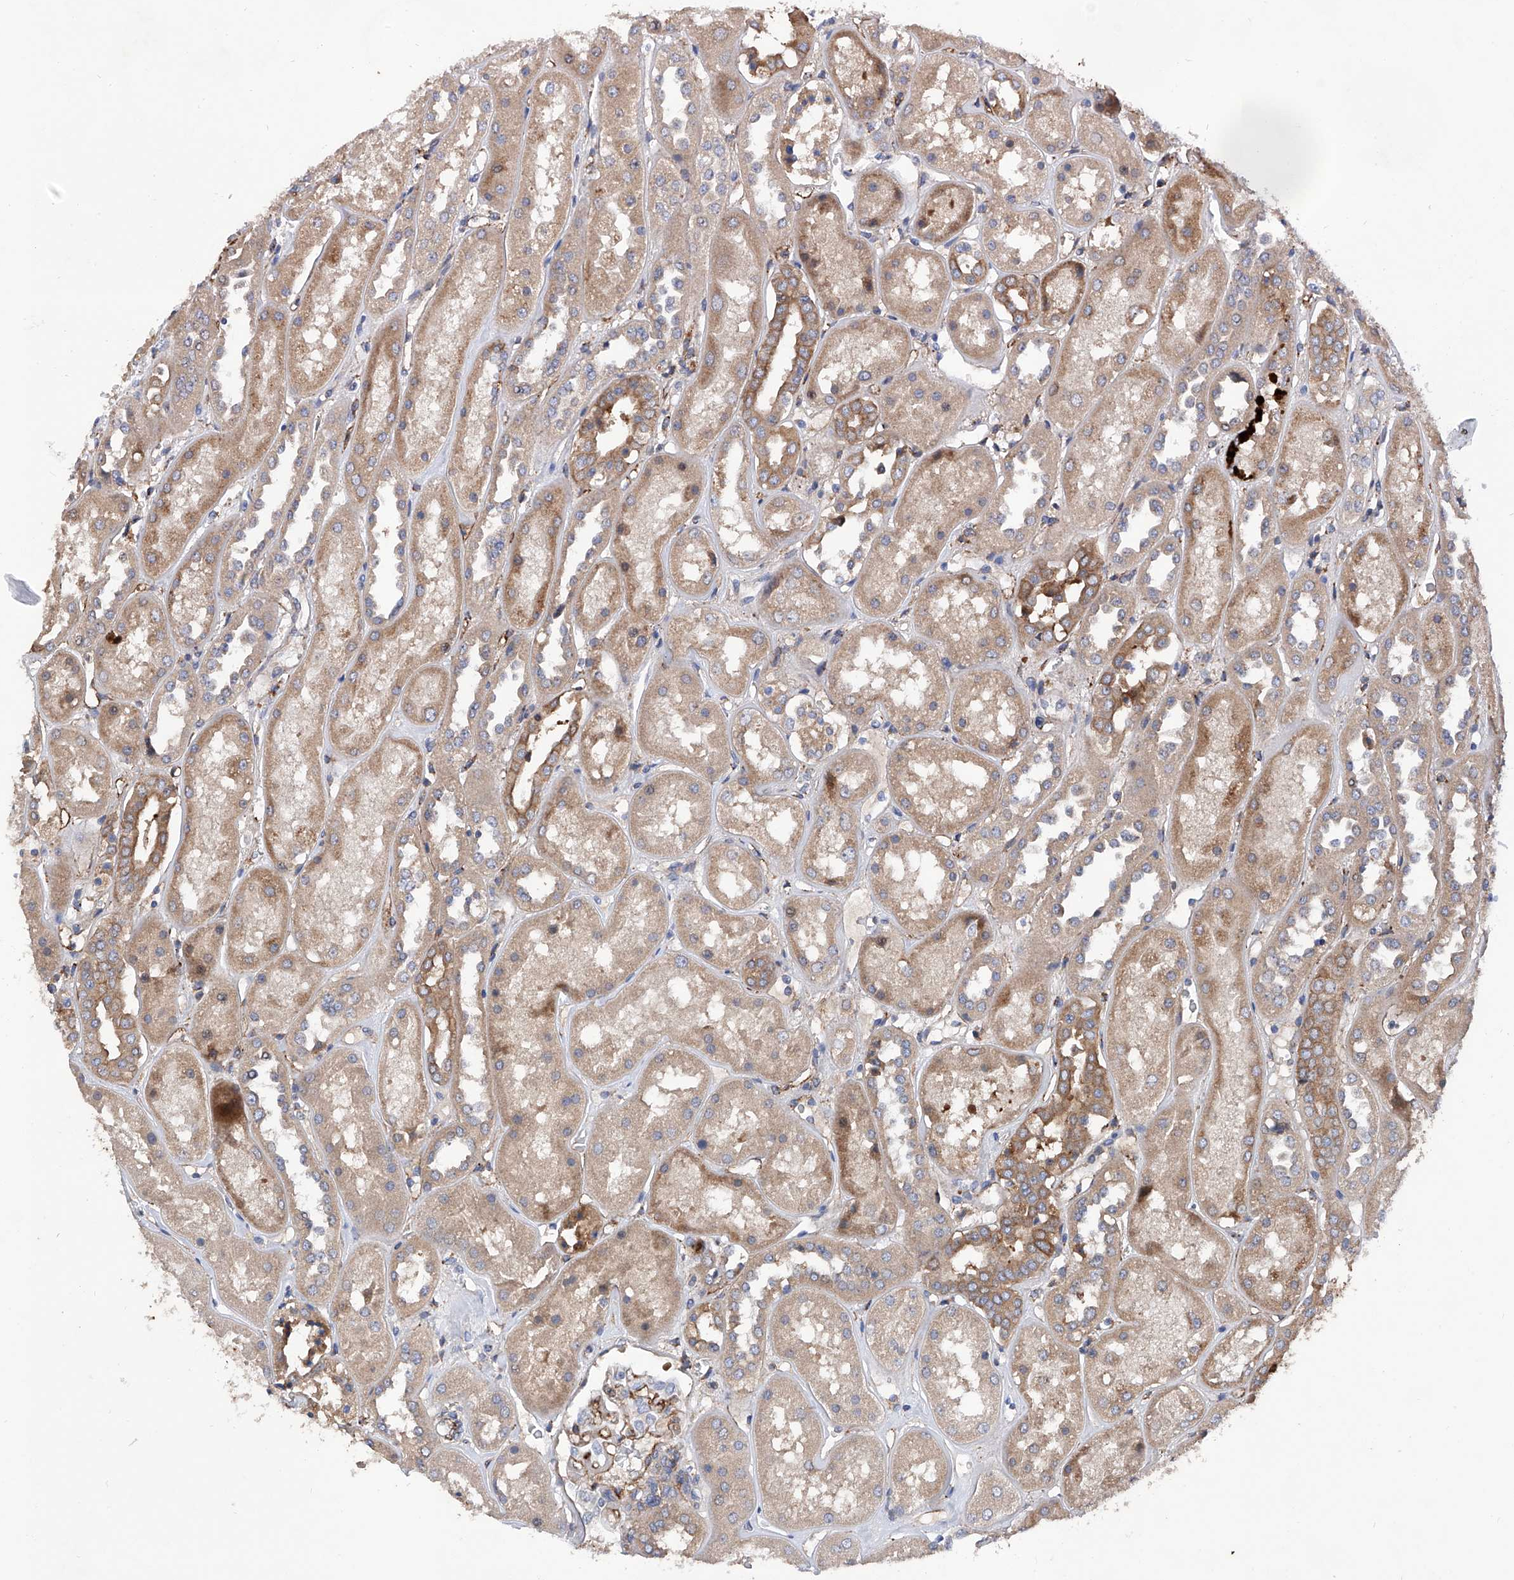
{"staining": {"intensity": "moderate", "quantity": "<25%", "location": "cytoplasmic/membranous"}, "tissue": "kidney", "cell_type": "Cells in glomeruli", "image_type": "normal", "snomed": [{"axis": "morphology", "description": "Normal tissue, NOS"}, {"axis": "topography", "description": "Kidney"}], "caption": "Human kidney stained with a brown dye displays moderate cytoplasmic/membranous positive staining in about <25% of cells in glomeruli.", "gene": "INPP5B", "patient": {"sex": "male", "age": 70}}